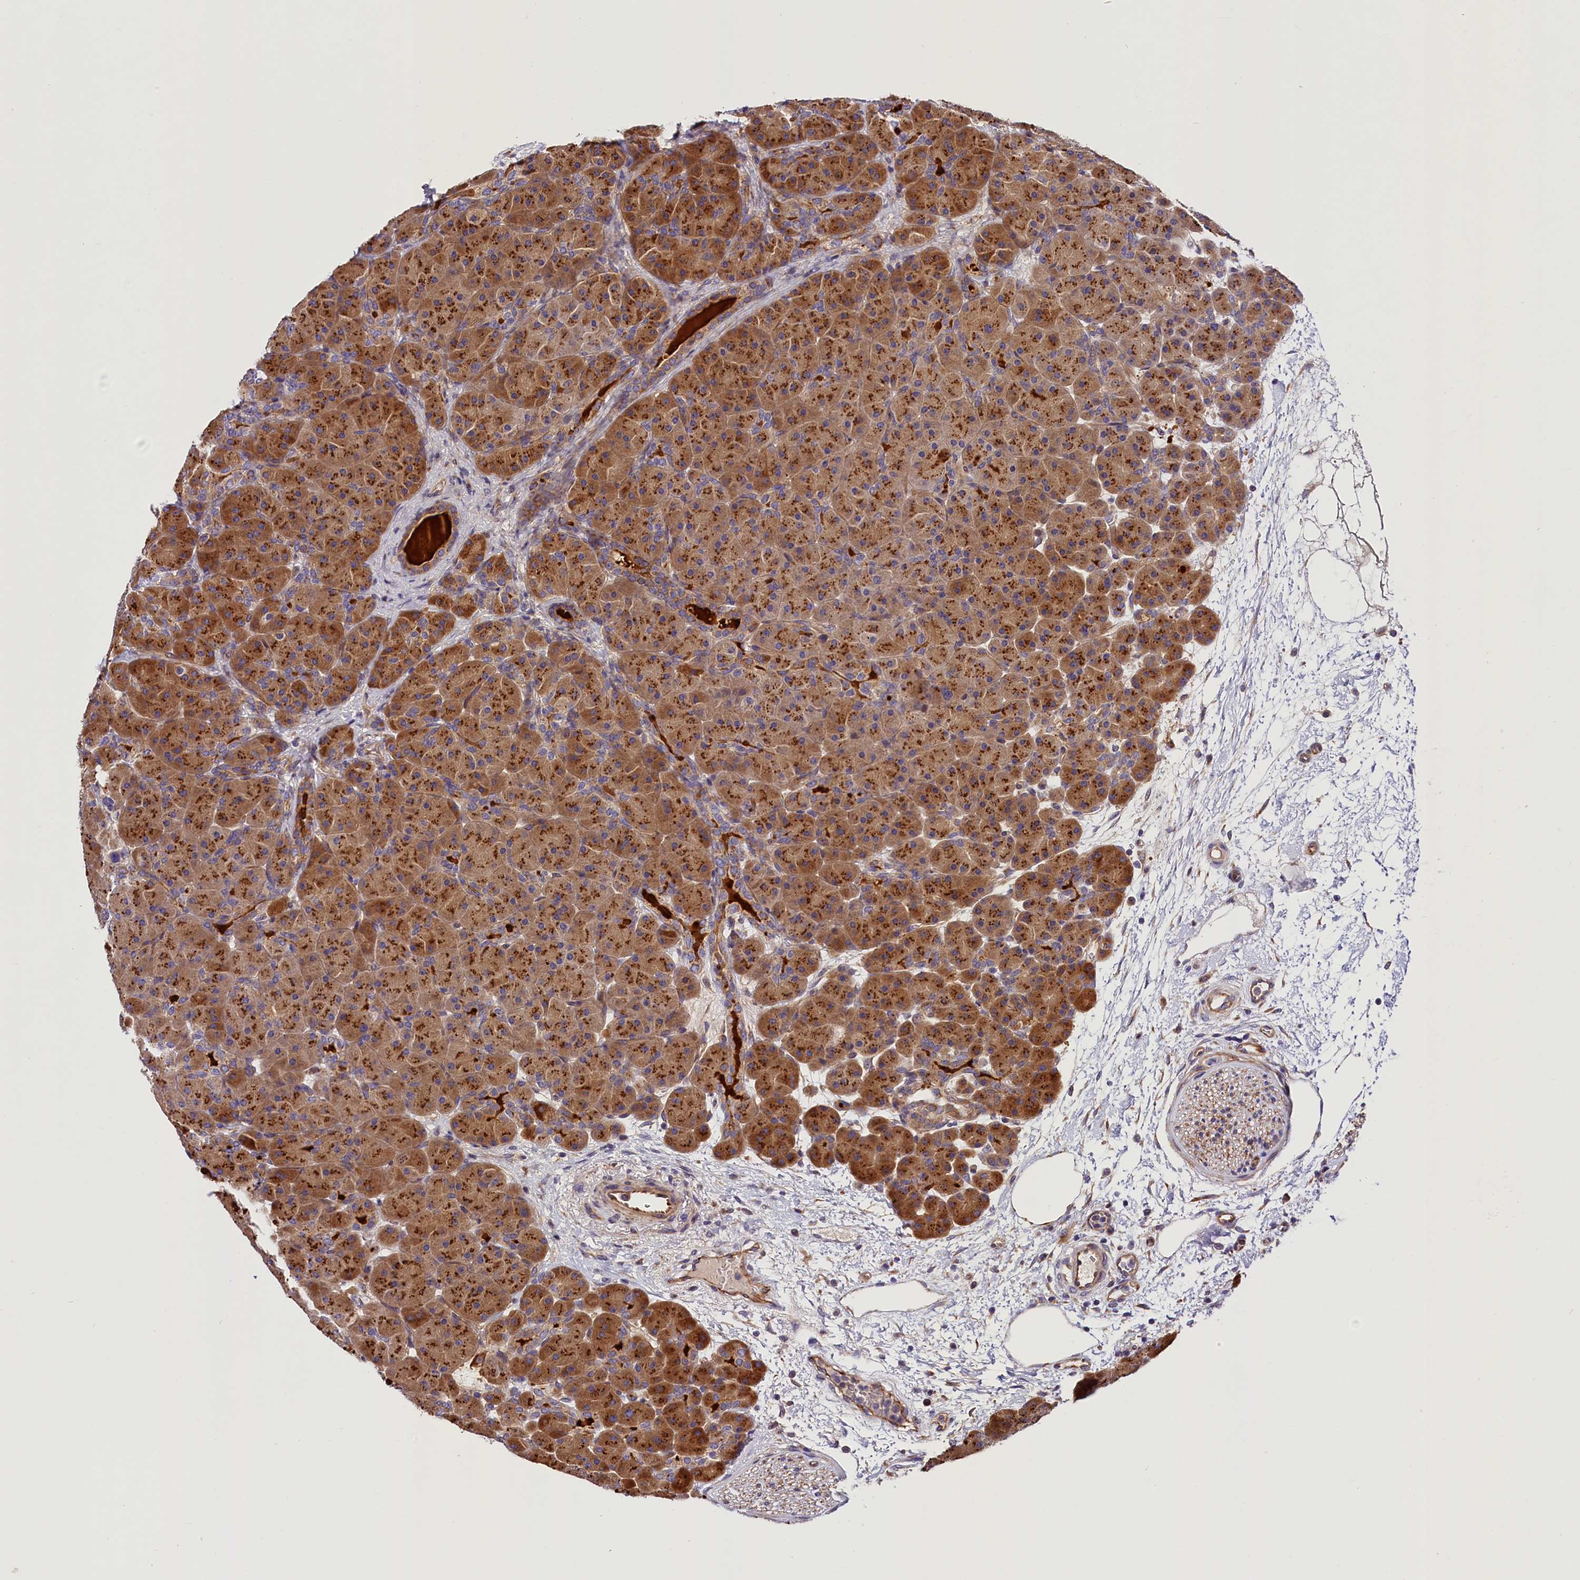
{"staining": {"intensity": "strong", "quantity": ">75%", "location": "cytoplasmic/membranous"}, "tissue": "pancreas", "cell_type": "Exocrine glandular cells", "image_type": "normal", "snomed": [{"axis": "morphology", "description": "Normal tissue, NOS"}, {"axis": "topography", "description": "Pancreas"}], "caption": "High-magnification brightfield microscopy of unremarkable pancreas stained with DAB (3,3'-diaminobenzidine) (brown) and counterstained with hematoxylin (blue). exocrine glandular cells exhibit strong cytoplasmic/membranous staining is seen in approximately>75% of cells.", "gene": "ARMC6", "patient": {"sex": "male", "age": 66}}